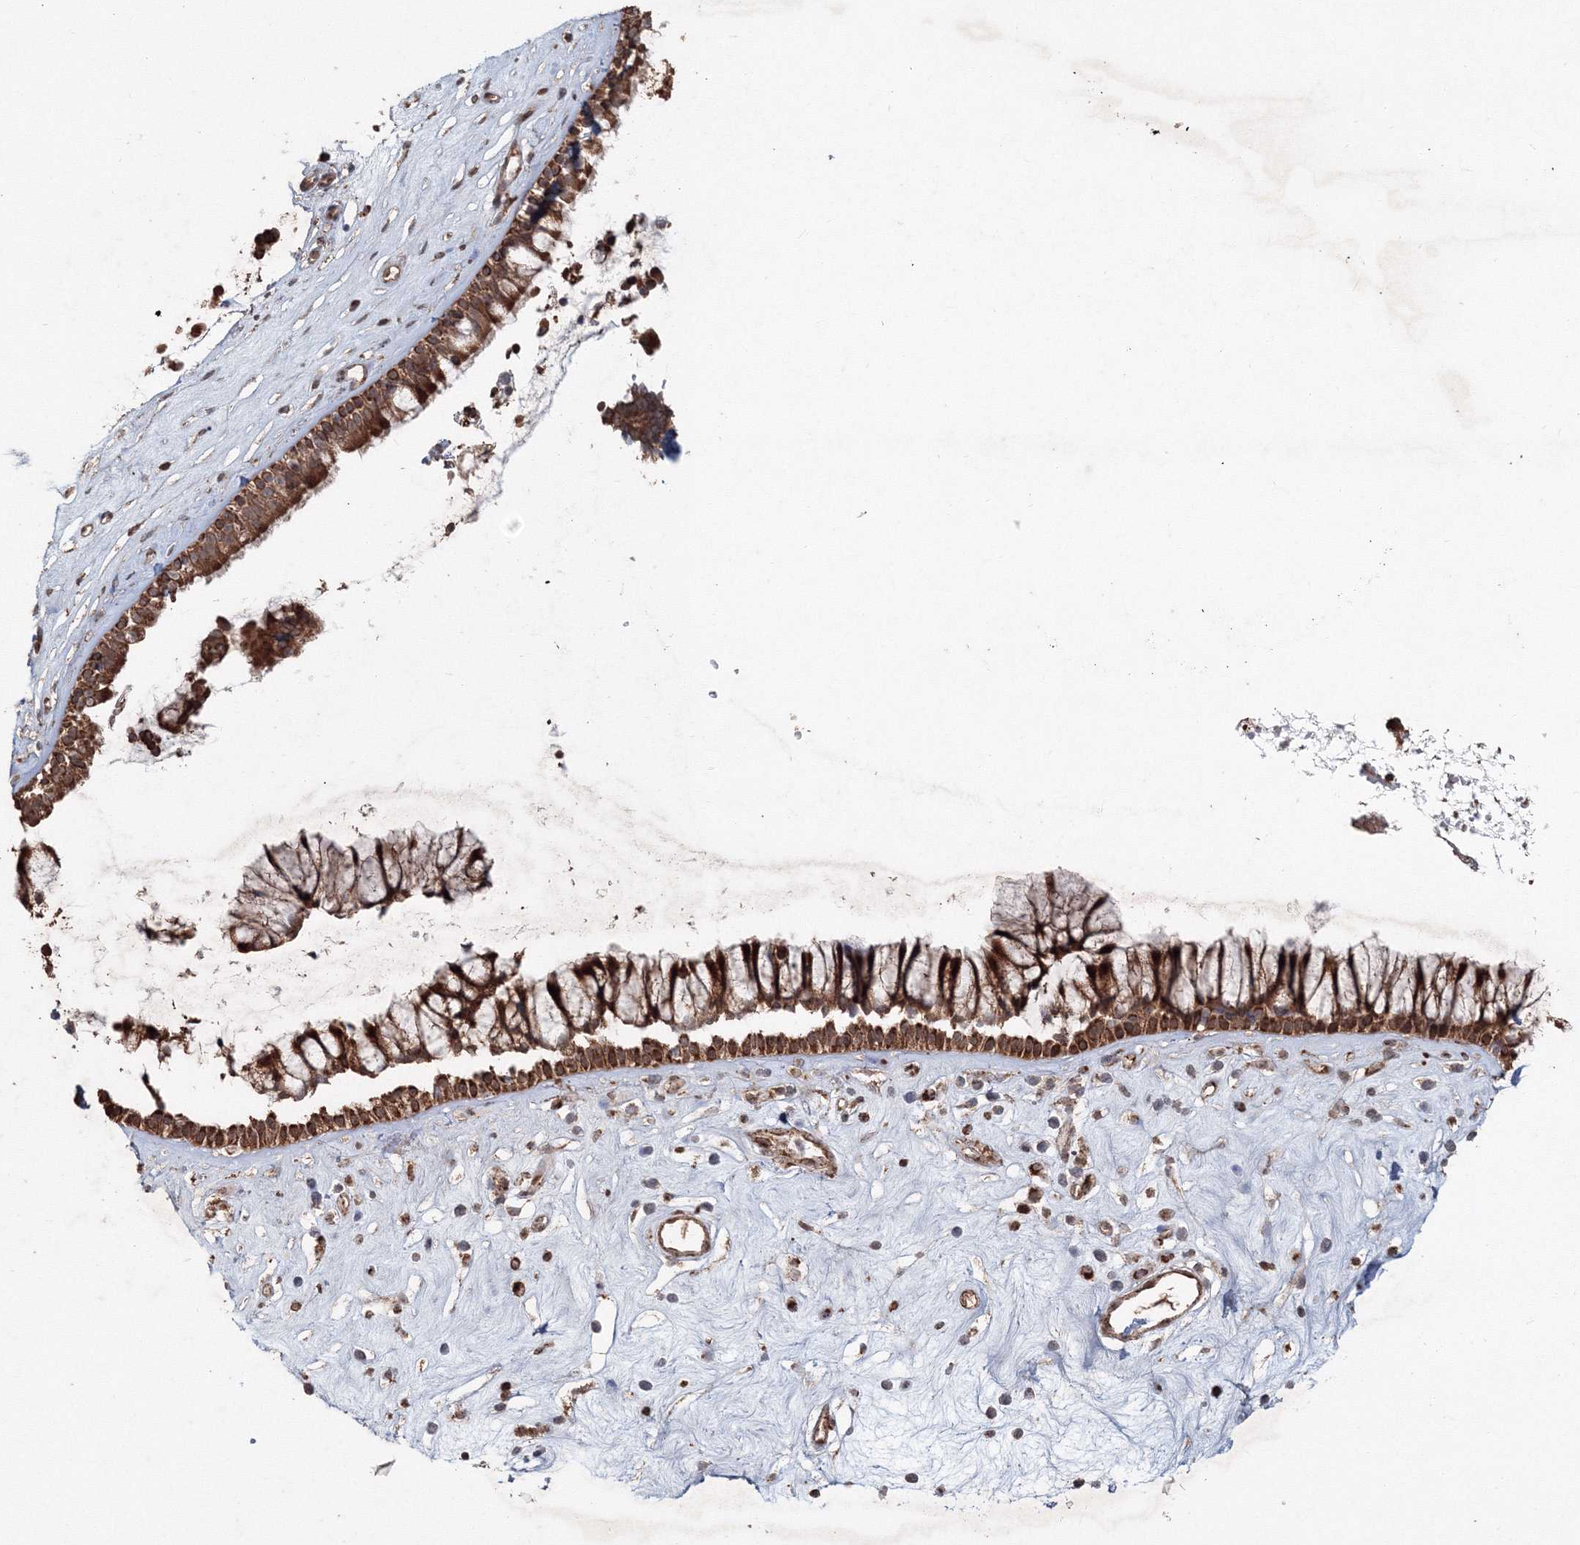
{"staining": {"intensity": "strong", "quantity": ">75%", "location": "cytoplasmic/membranous"}, "tissue": "nasopharynx", "cell_type": "Respiratory epithelial cells", "image_type": "normal", "snomed": [{"axis": "morphology", "description": "Normal tissue, NOS"}, {"axis": "morphology", "description": "Inflammation, NOS"}, {"axis": "topography", "description": "Nasopharynx"}], "caption": "Unremarkable nasopharynx reveals strong cytoplasmic/membranous staining in approximately >75% of respiratory epithelial cells, visualized by immunohistochemistry. Nuclei are stained in blue.", "gene": "ANAPC16", "patient": {"sex": "male", "age": 29}}